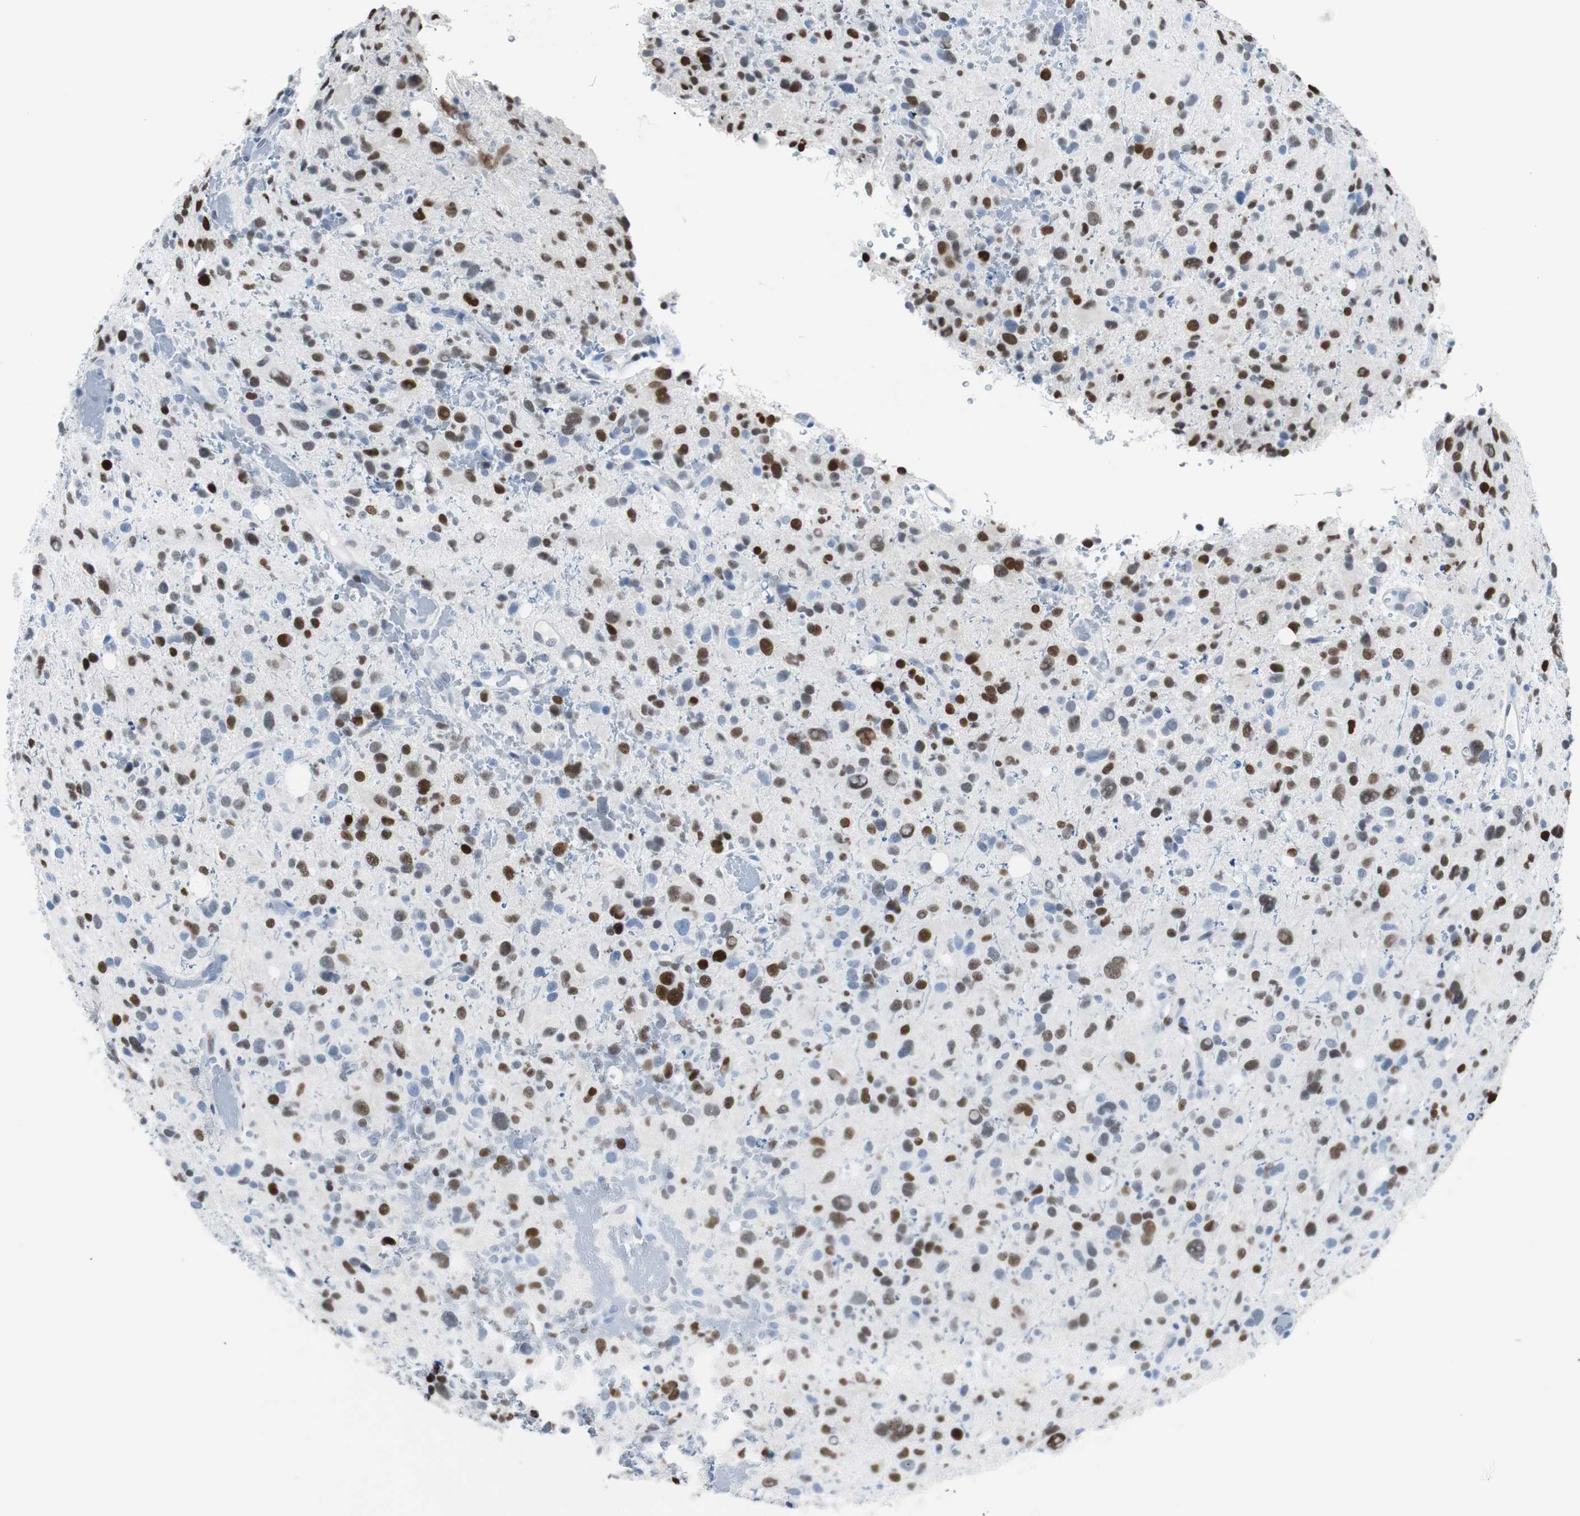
{"staining": {"intensity": "moderate", "quantity": "25%-75%", "location": "nuclear"}, "tissue": "glioma", "cell_type": "Tumor cells", "image_type": "cancer", "snomed": [{"axis": "morphology", "description": "Glioma, malignant, High grade"}, {"axis": "topography", "description": "Brain"}], "caption": "About 25%-75% of tumor cells in glioma exhibit moderate nuclear protein staining as visualized by brown immunohistochemical staining.", "gene": "JUN", "patient": {"sex": "male", "age": 48}}